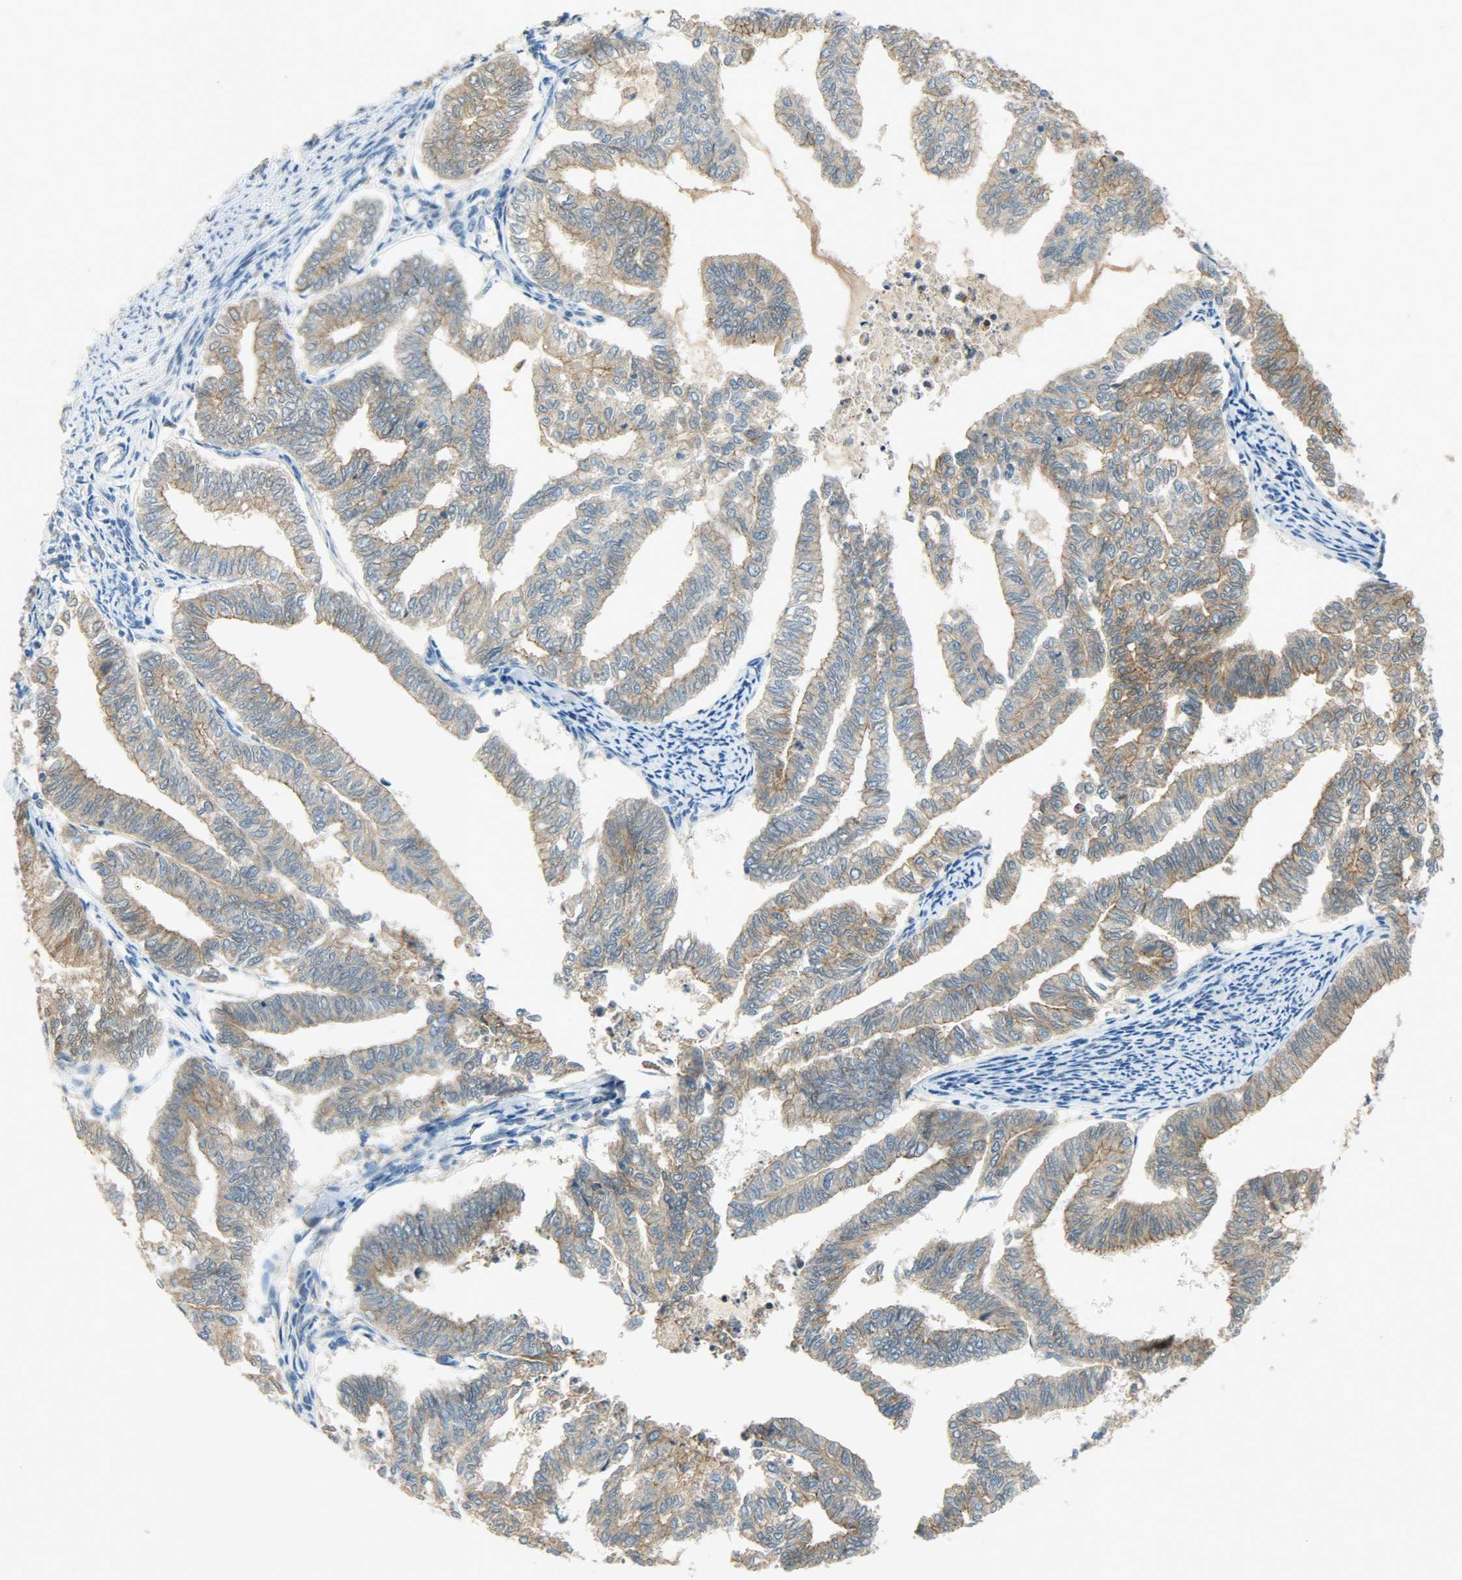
{"staining": {"intensity": "moderate", "quantity": ">75%", "location": "cytoplasmic/membranous"}, "tissue": "endometrial cancer", "cell_type": "Tumor cells", "image_type": "cancer", "snomed": [{"axis": "morphology", "description": "Adenocarcinoma, NOS"}, {"axis": "topography", "description": "Endometrium"}], "caption": "DAB immunohistochemical staining of human adenocarcinoma (endometrial) shows moderate cytoplasmic/membranous protein positivity in about >75% of tumor cells. (Stains: DAB in brown, nuclei in blue, Microscopy: brightfield microscopy at high magnification).", "gene": "DSG2", "patient": {"sex": "female", "age": 79}}